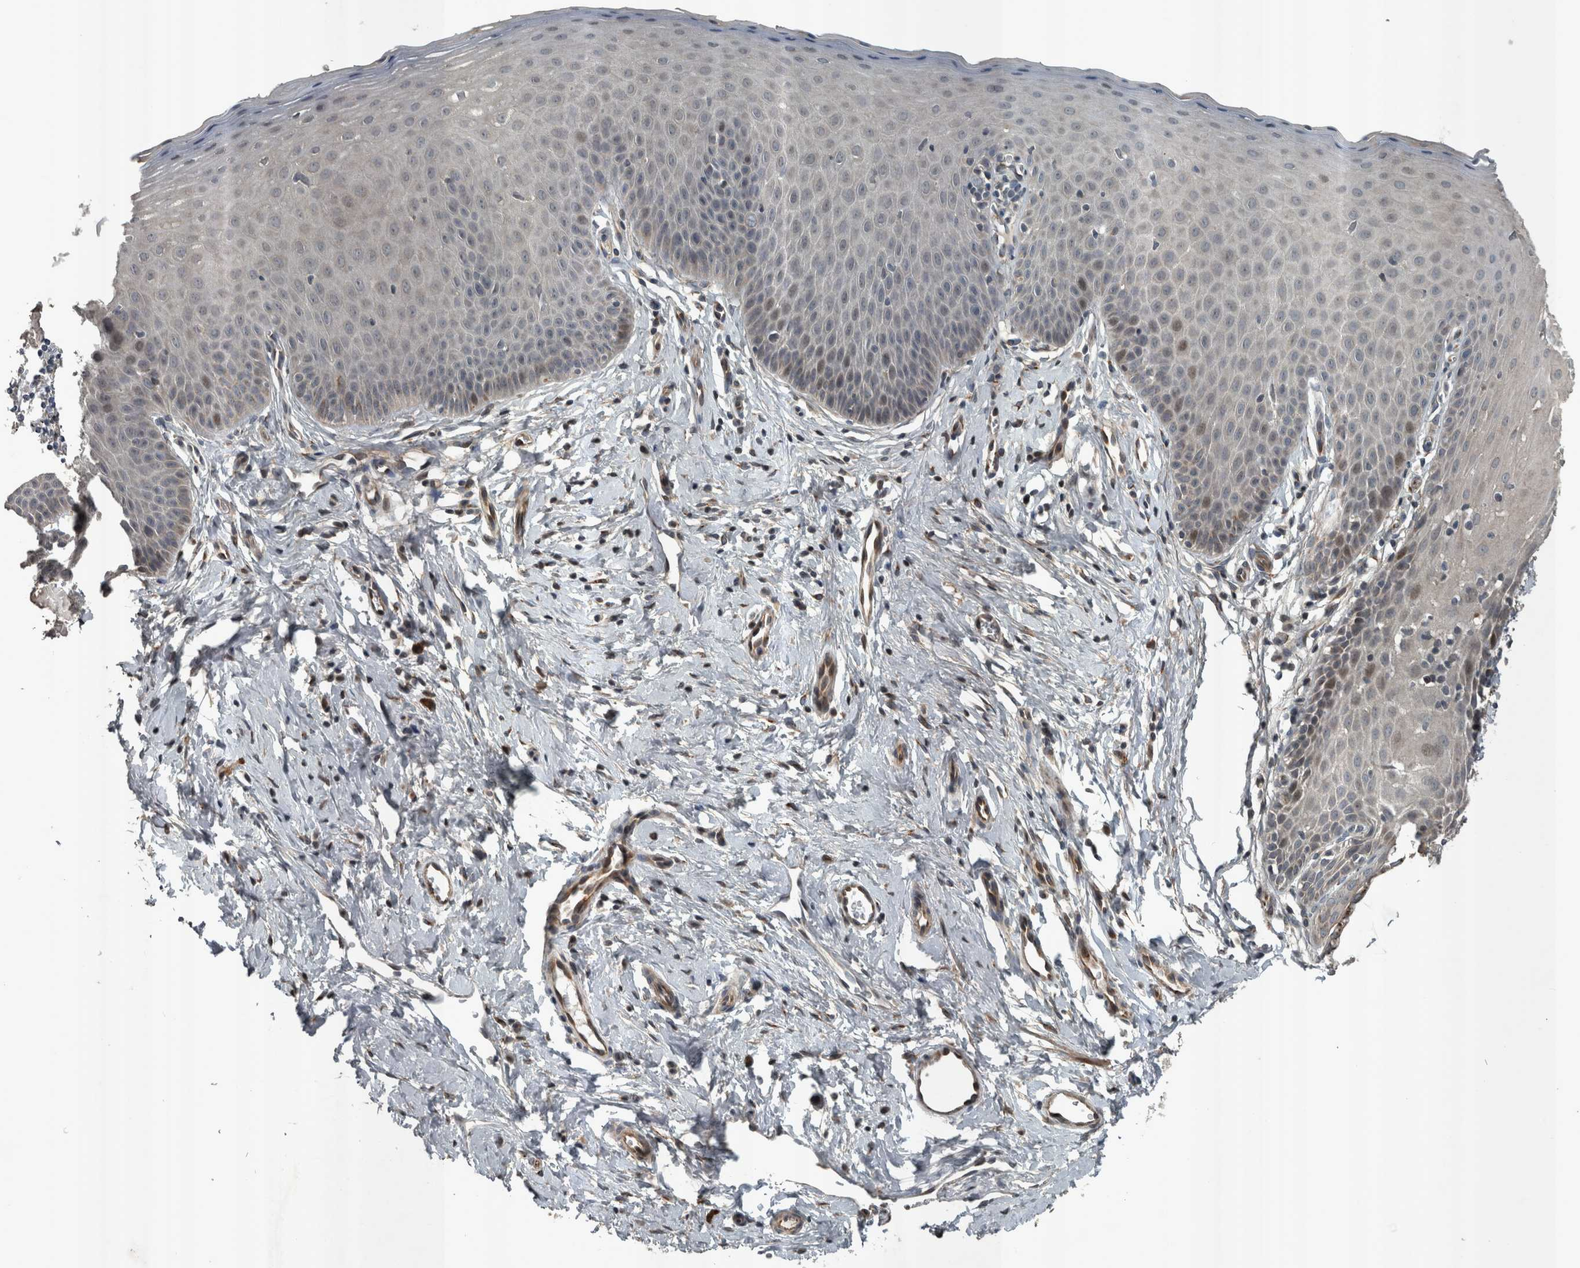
{"staining": {"intensity": "moderate", "quantity": ">75%", "location": "cytoplasmic/membranous"}, "tissue": "cervix", "cell_type": "Glandular cells", "image_type": "normal", "snomed": [{"axis": "morphology", "description": "Normal tissue, NOS"}, {"axis": "topography", "description": "Cervix"}], "caption": "Immunohistochemical staining of normal human cervix exhibits medium levels of moderate cytoplasmic/membranous staining in approximately >75% of glandular cells. (Stains: DAB (3,3'-diaminobenzidine) in brown, nuclei in blue, Microscopy: brightfield microscopy at high magnification).", "gene": "ZNF345", "patient": {"sex": "female", "age": 36}}